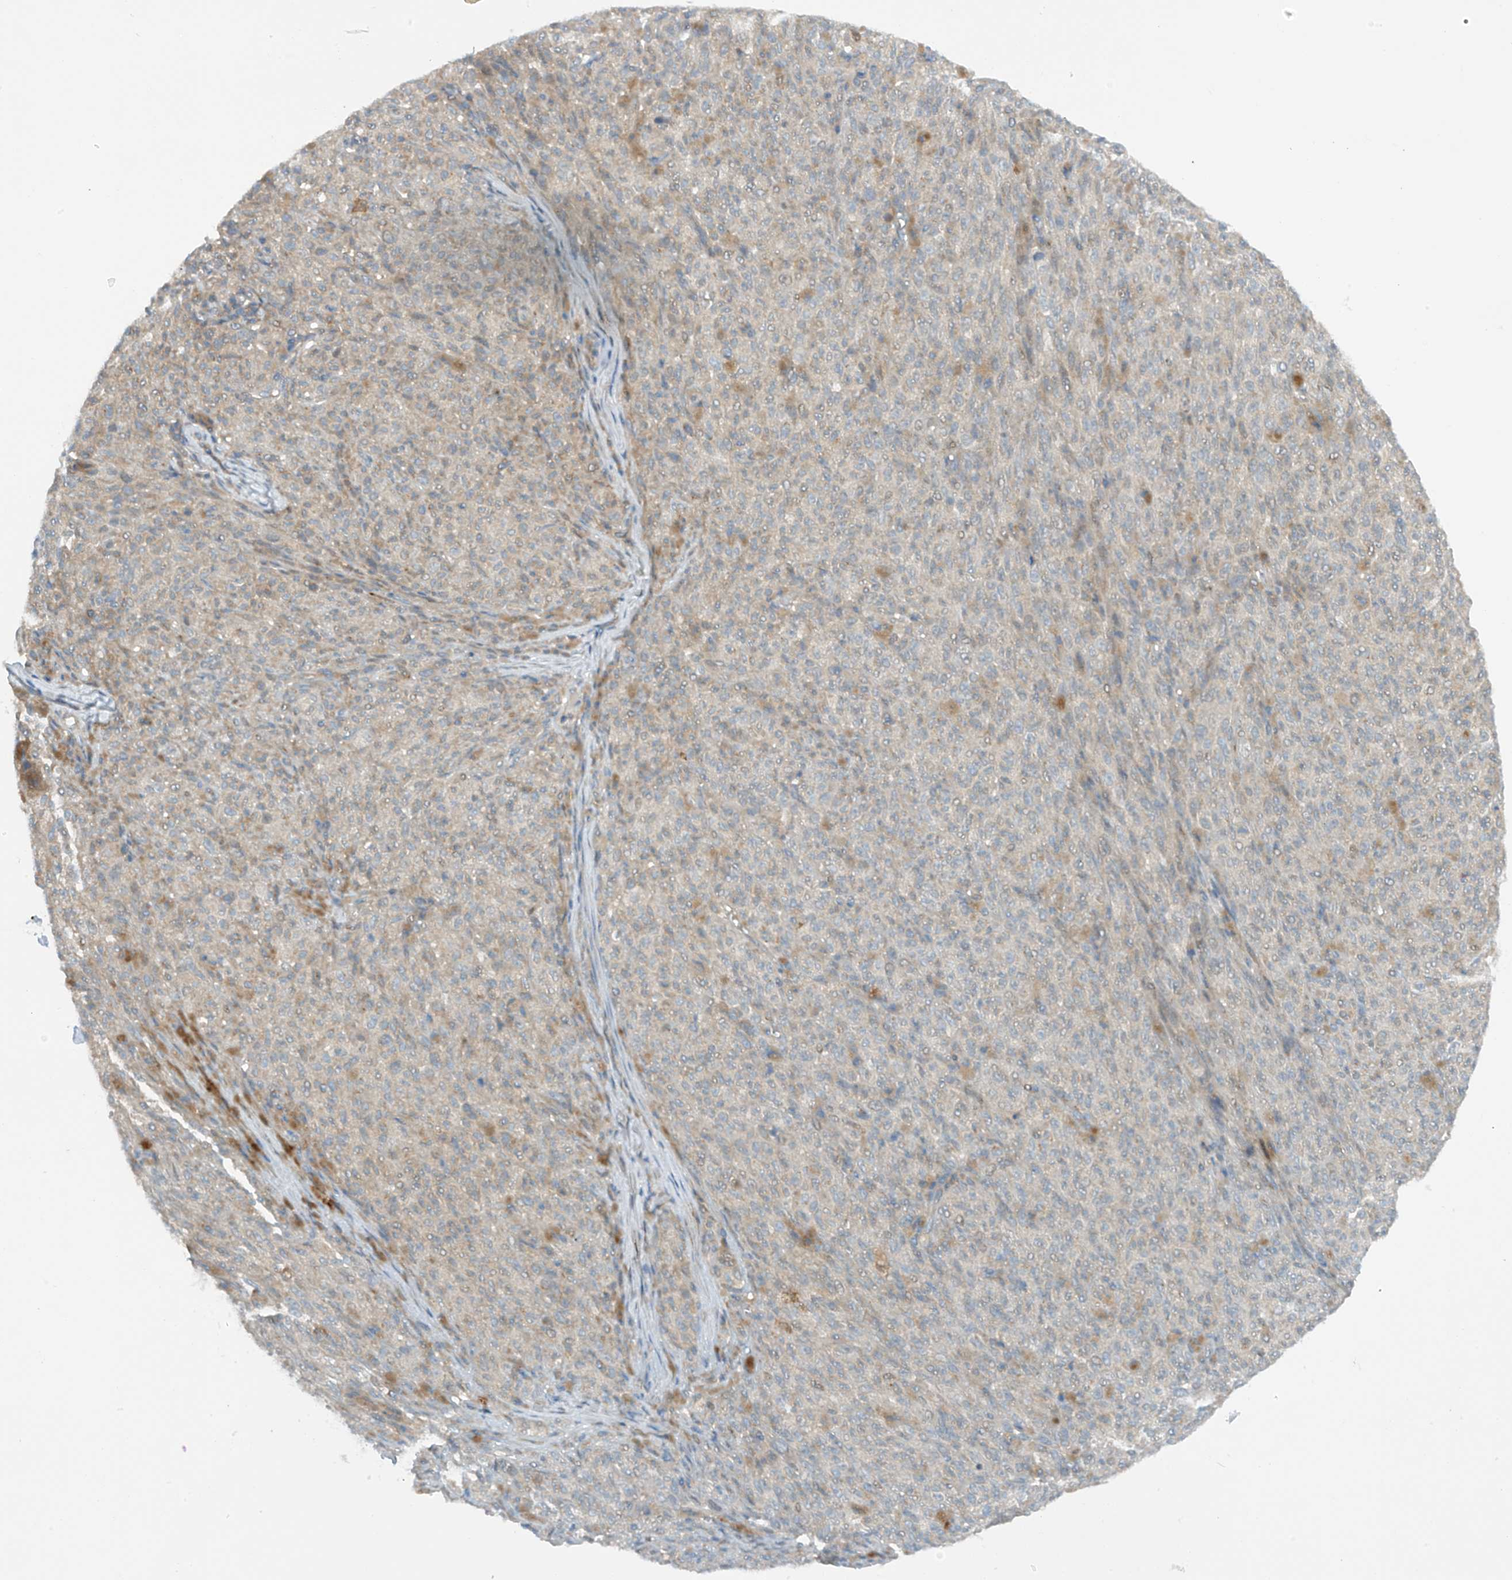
{"staining": {"intensity": "negative", "quantity": "none", "location": "none"}, "tissue": "melanoma", "cell_type": "Tumor cells", "image_type": "cancer", "snomed": [{"axis": "morphology", "description": "Malignant melanoma, NOS"}, {"axis": "topography", "description": "Skin"}], "caption": "IHC histopathology image of melanoma stained for a protein (brown), which reveals no positivity in tumor cells. (DAB (3,3'-diaminobenzidine) immunohistochemistry (IHC) visualized using brightfield microscopy, high magnification).", "gene": "FSD1L", "patient": {"sex": "female", "age": 82}}